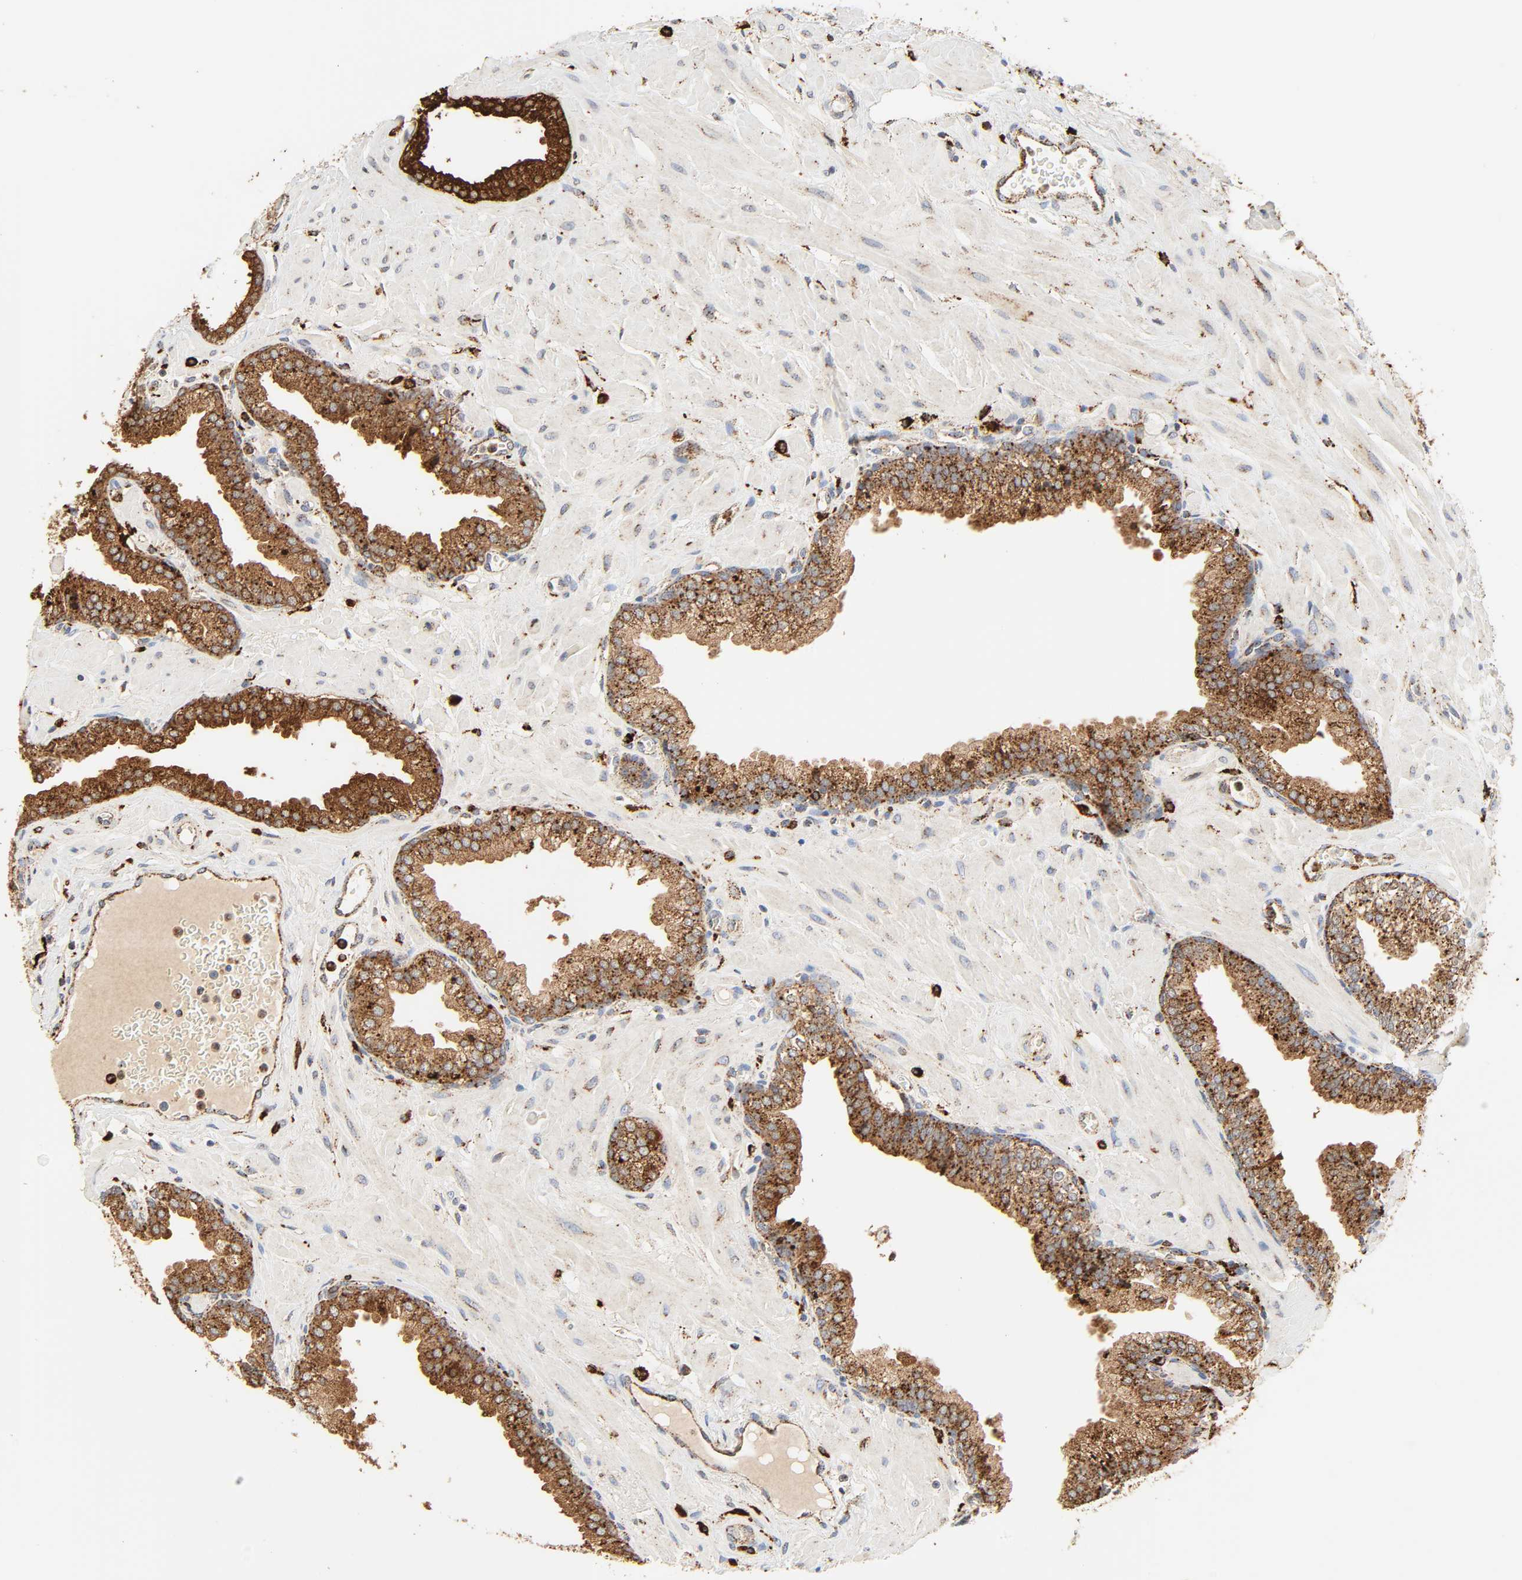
{"staining": {"intensity": "strong", "quantity": ">75%", "location": "cytoplasmic/membranous"}, "tissue": "prostate", "cell_type": "Glandular cells", "image_type": "normal", "snomed": [{"axis": "morphology", "description": "Normal tissue, NOS"}, {"axis": "topography", "description": "Prostate"}], "caption": "DAB (3,3'-diaminobenzidine) immunohistochemical staining of benign human prostate shows strong cytoplasmic/membranous protein expression in about >75% of glandular cells.", "gene": "PSAP", "patient": {"sex": "male", "age": 60}}